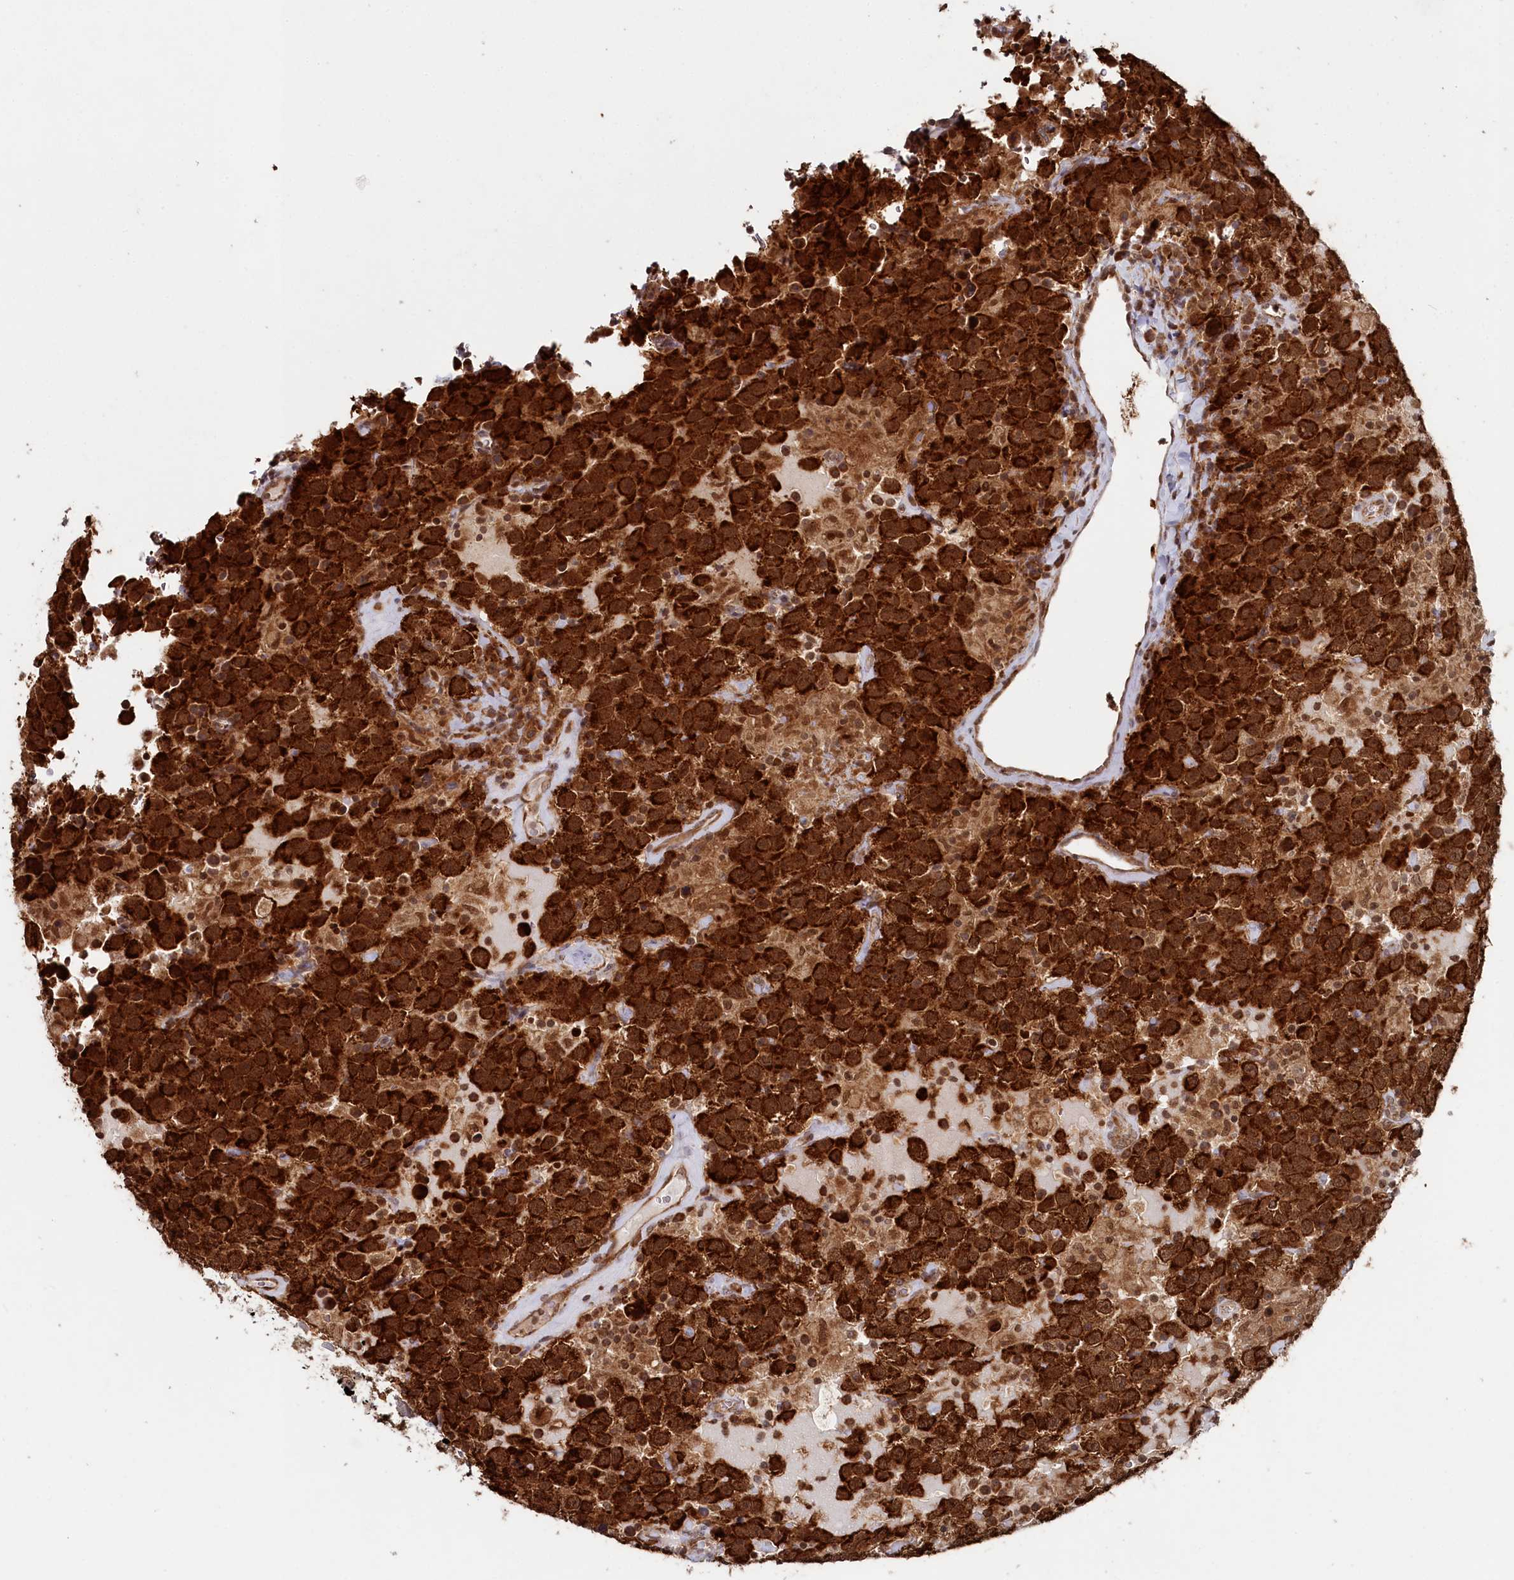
{"staining": {"intensity": "strong", "quantity": ">75%", "location": "cytoplasmic/membranous"}, "tissue": "testis cancer", "cell_type": "Tumor cells", "image_type": "cancer", "snomed": [{"axis": "morphology", "description": "Seminoma, NOS"}, {"axis": "topography", "description": "Testis"}], "caption": "Protein expression analysis of testis cancer shows strong cytoplasmic/membranous expression in about >75% of tumor cells.", "gene": "WAPL", "patient": {"sex": "male", "age": 41}}